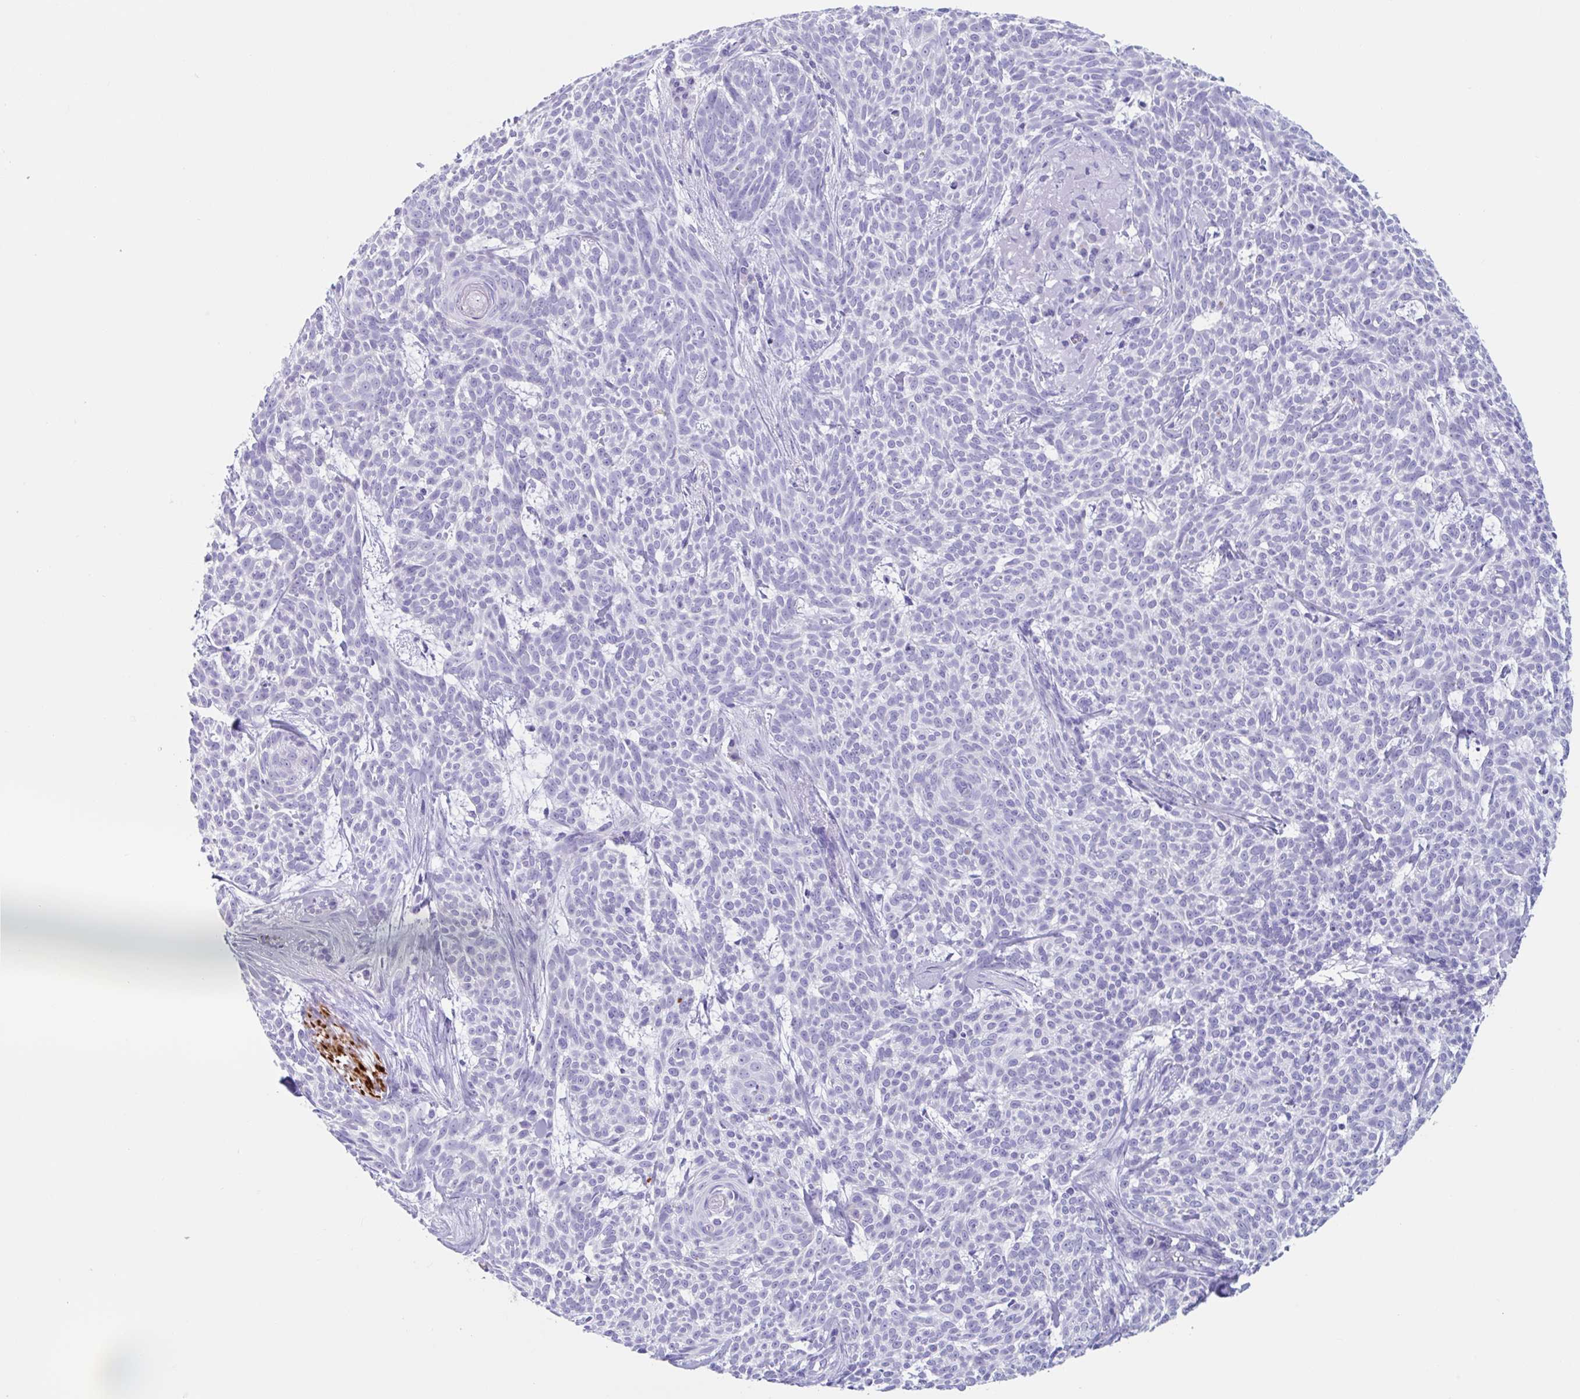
{"staining": {"intensity": "negative", "quantity": "none", "location": "none"}, "tissue": "skin cancer", "cell_type": "Tumor cells", "image_type": "cancer", "snomed": [{"axis": "morphology", "description": "Basal cell carcinoma"}, {"axis": "topography", "description": "Skin"}], "caption": "Tumor cells show no significant expression in skin cancer (basal cell carcinoma). (Brightfield microscopy of DAB (3,3'-diaminobenzidine) immunohistochemistry at high magnification).", "gene": "CPTP", "patient": {"sex": "female", "age": 93}}